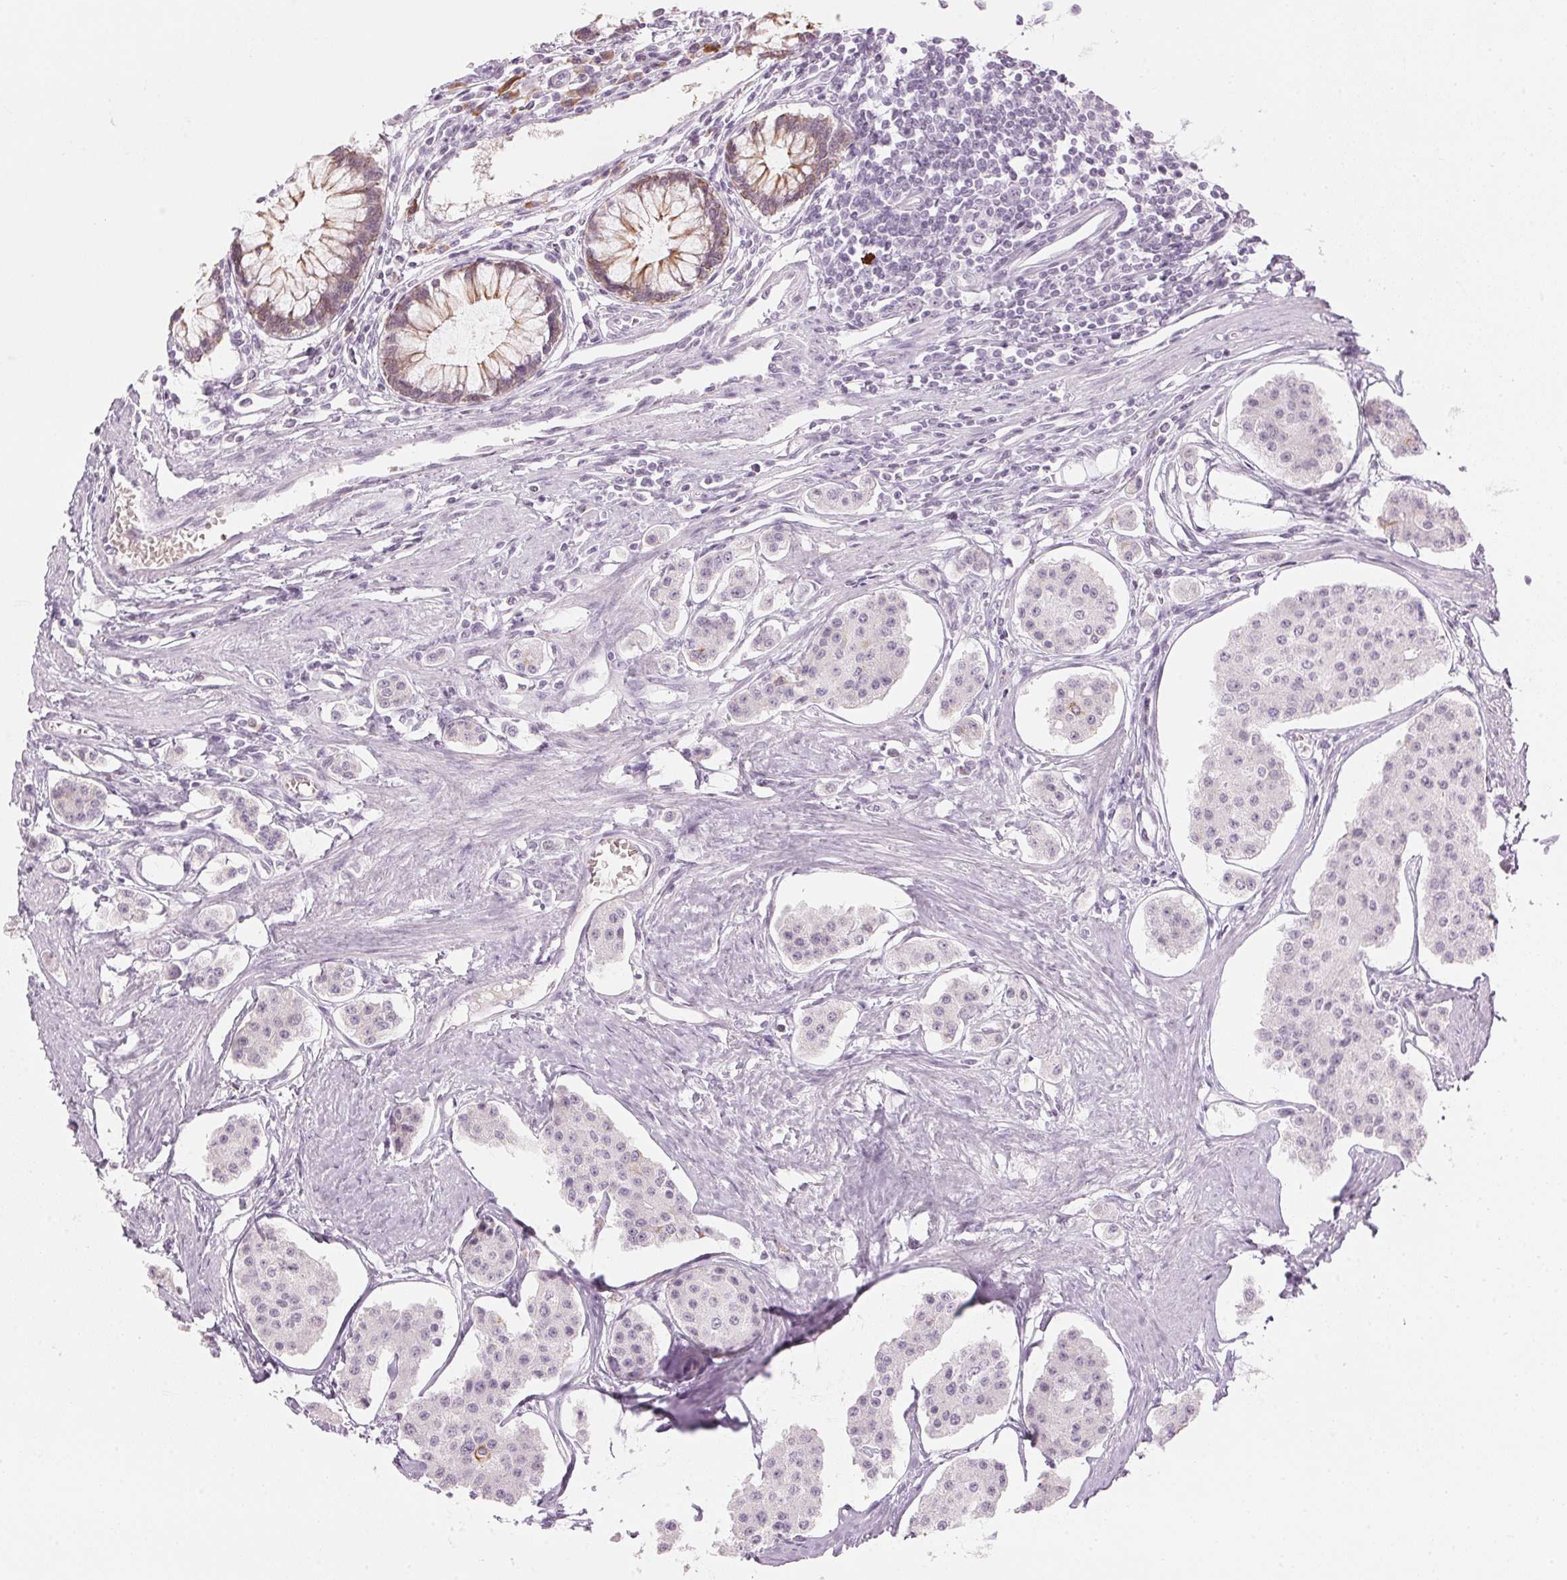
{"staining": {"intensity": "negative", "quantity": "none", "location": "none"}, "tissue": "carcinoid", "cell_type": "Tumor cells", "image_type": "cancer", "snomed": [{"axis": "morphology", "description": "Carcinoid, malignant, NOS"}, {"axis": "topography", "description": "Small intestine"}], "caption": "Tumor cells are negative for brown protein staining in carcinoid (malignant).", "gene": "SCTR", "patient": {"sex": "female", "age": 65}}